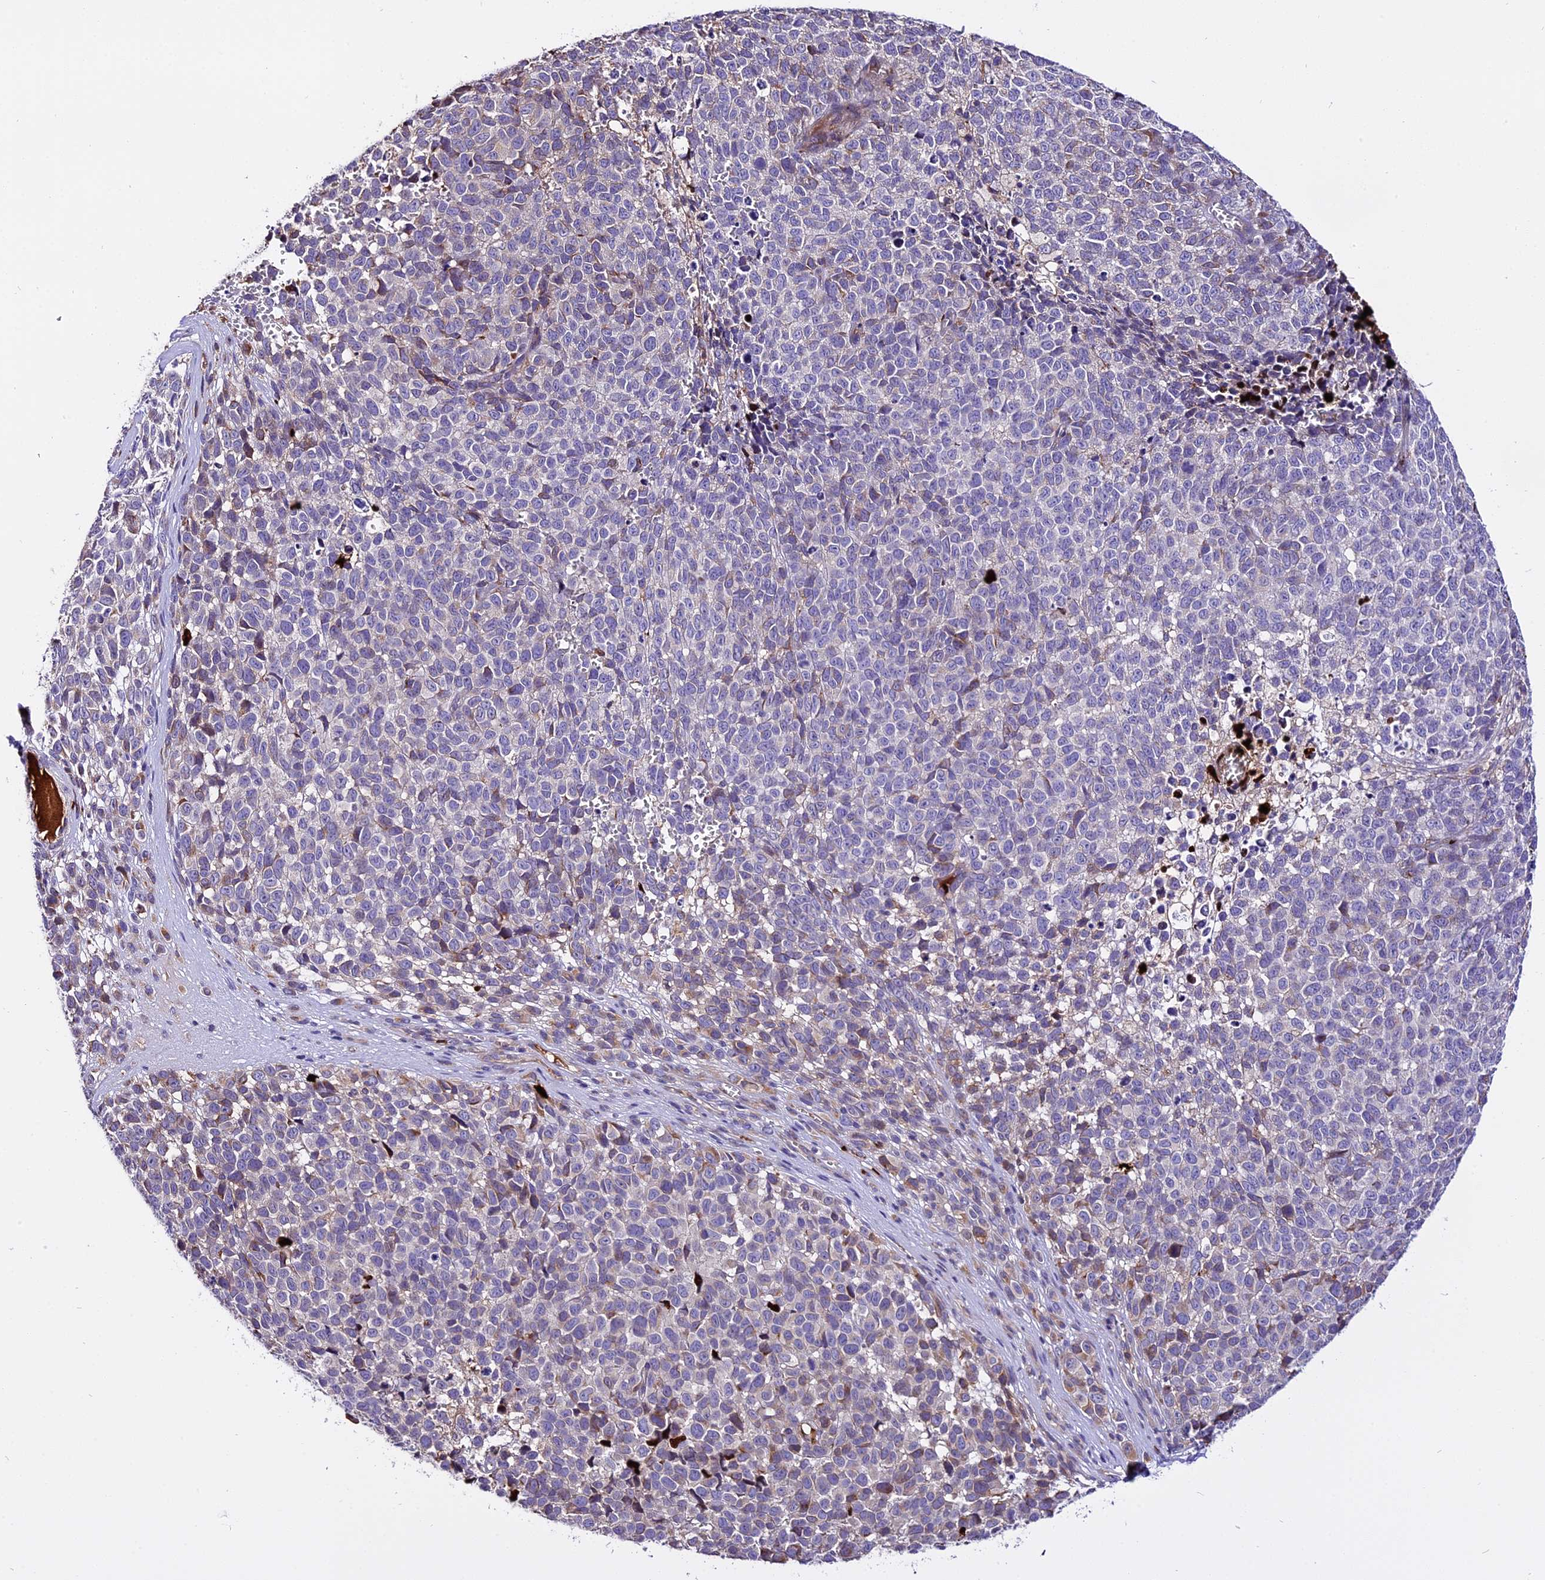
{"staining": {"intensity": "moderate", "quantity": "<25%", "location": "cytoplasmic/membranous"}, "tissue": "melanoma", "cell_type": "Tumor cells", "image_type": "cancer", "snomed": [{"axis": "morphology", "description": "Malignant melanoma, NOS"}, {"axis": "topography", "description": "Nose, NOS"}], "caption": "Melanoma tissue reveals moderate cytoplasmic/membranous positivity in approximately <25% of tumor cells", "gene": "MAP3K7CL", "patient": {"sex": "female", "age": 48}}